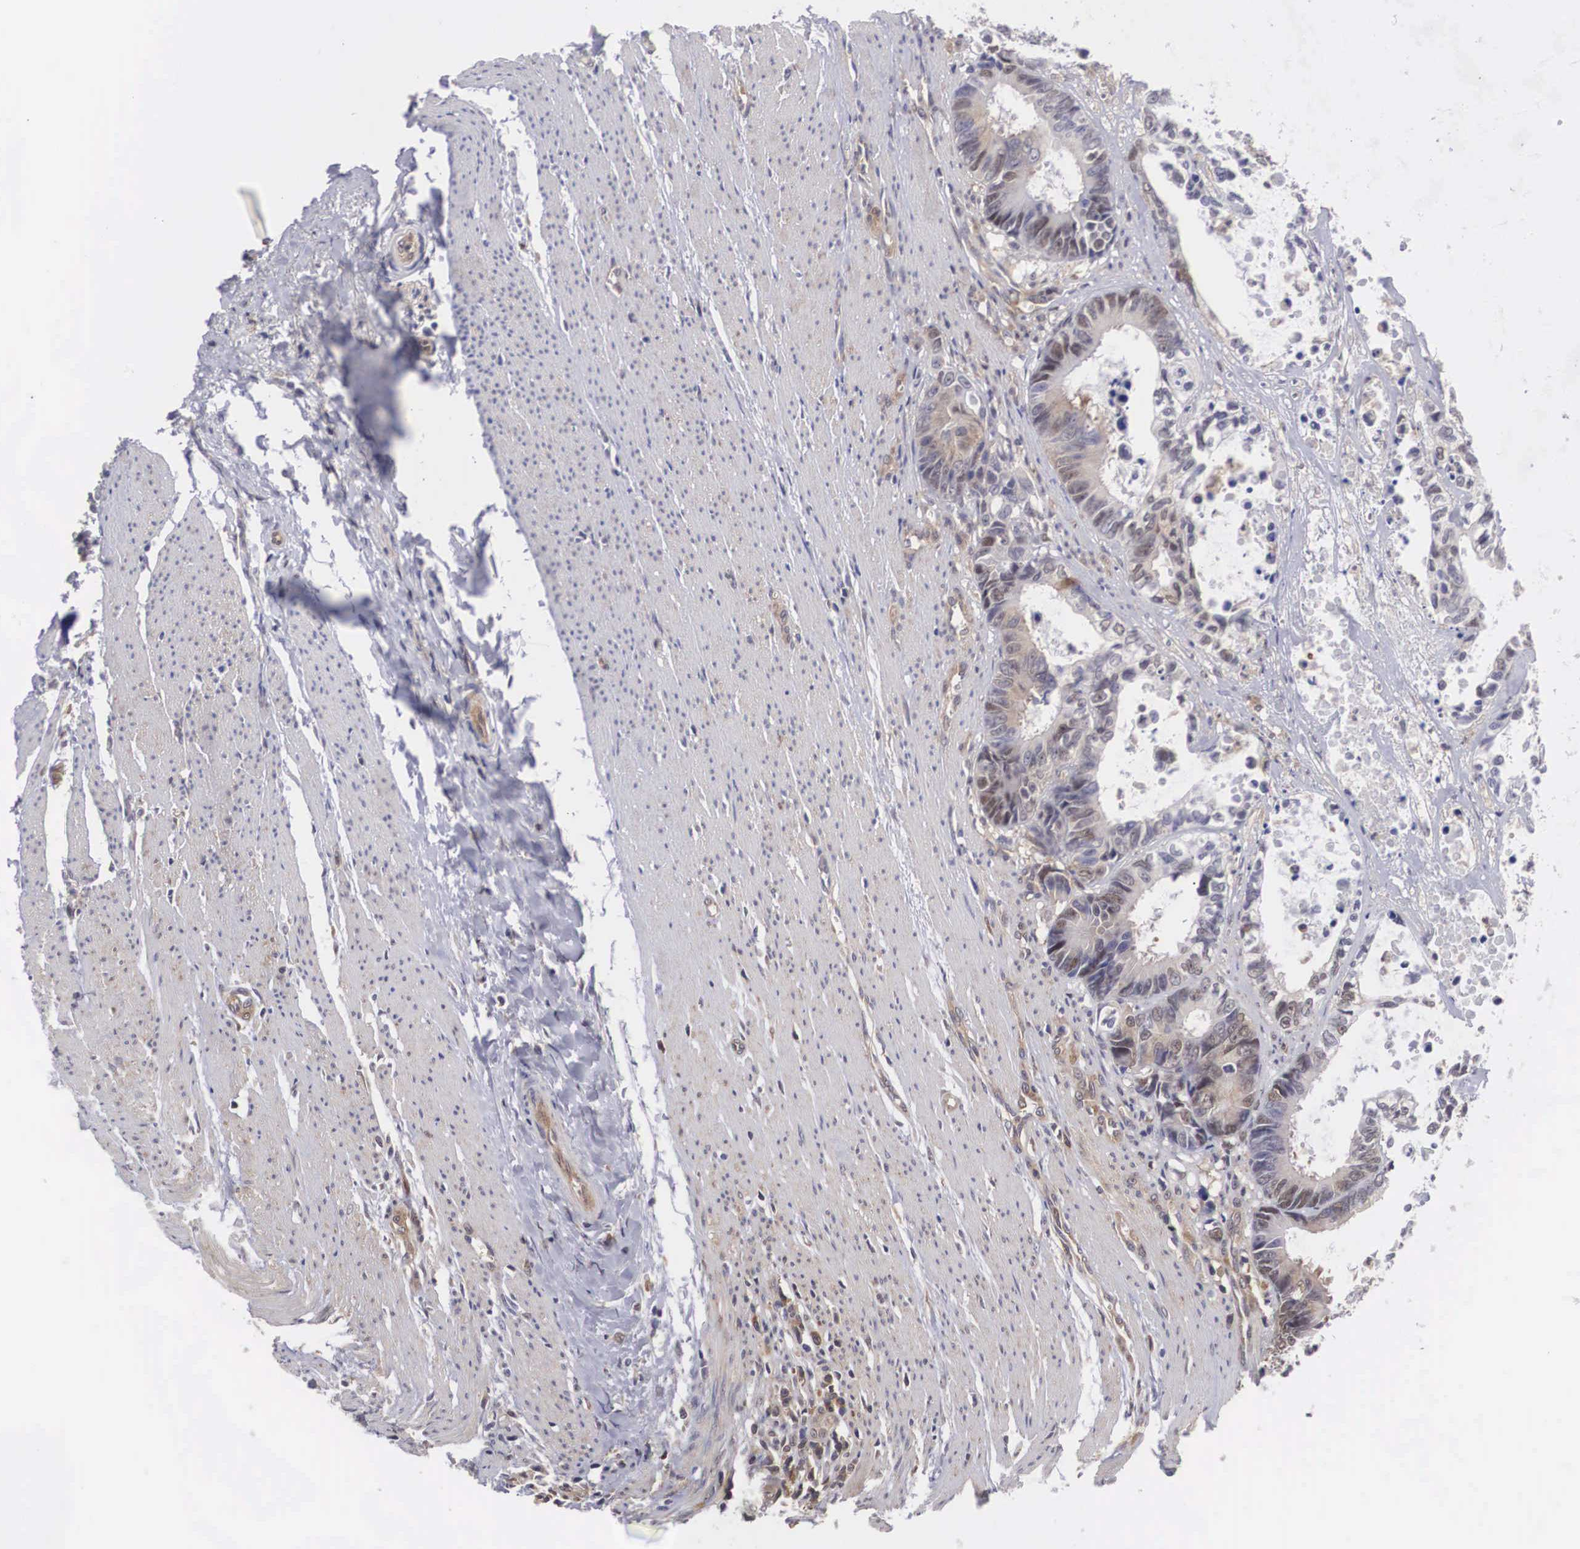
{"staining": {"intensity": "moderate", "quantity": "25%-75%", "location": "cytoplasmic/membranous,nuclear"}, "tissue": "colorectal cancer", "cell_type": "Tumor cells", "image_type": "cancer", "snomed": [{"axis": "morphology", "description": "Adenocarcinoma, NOS"}, {"axis": "topography", "description": "Rectum"}], "caption": "This histopathology image demonstrates immunohistochemistry staining of colorectal cancer (adenocarcinoma), with medium moderate cytoplasmic/membranous and nuclear staining in about 25%-75% of tumor cells.", "gene": "ADSL", "patient": {"sex": "female", "age": 98}}